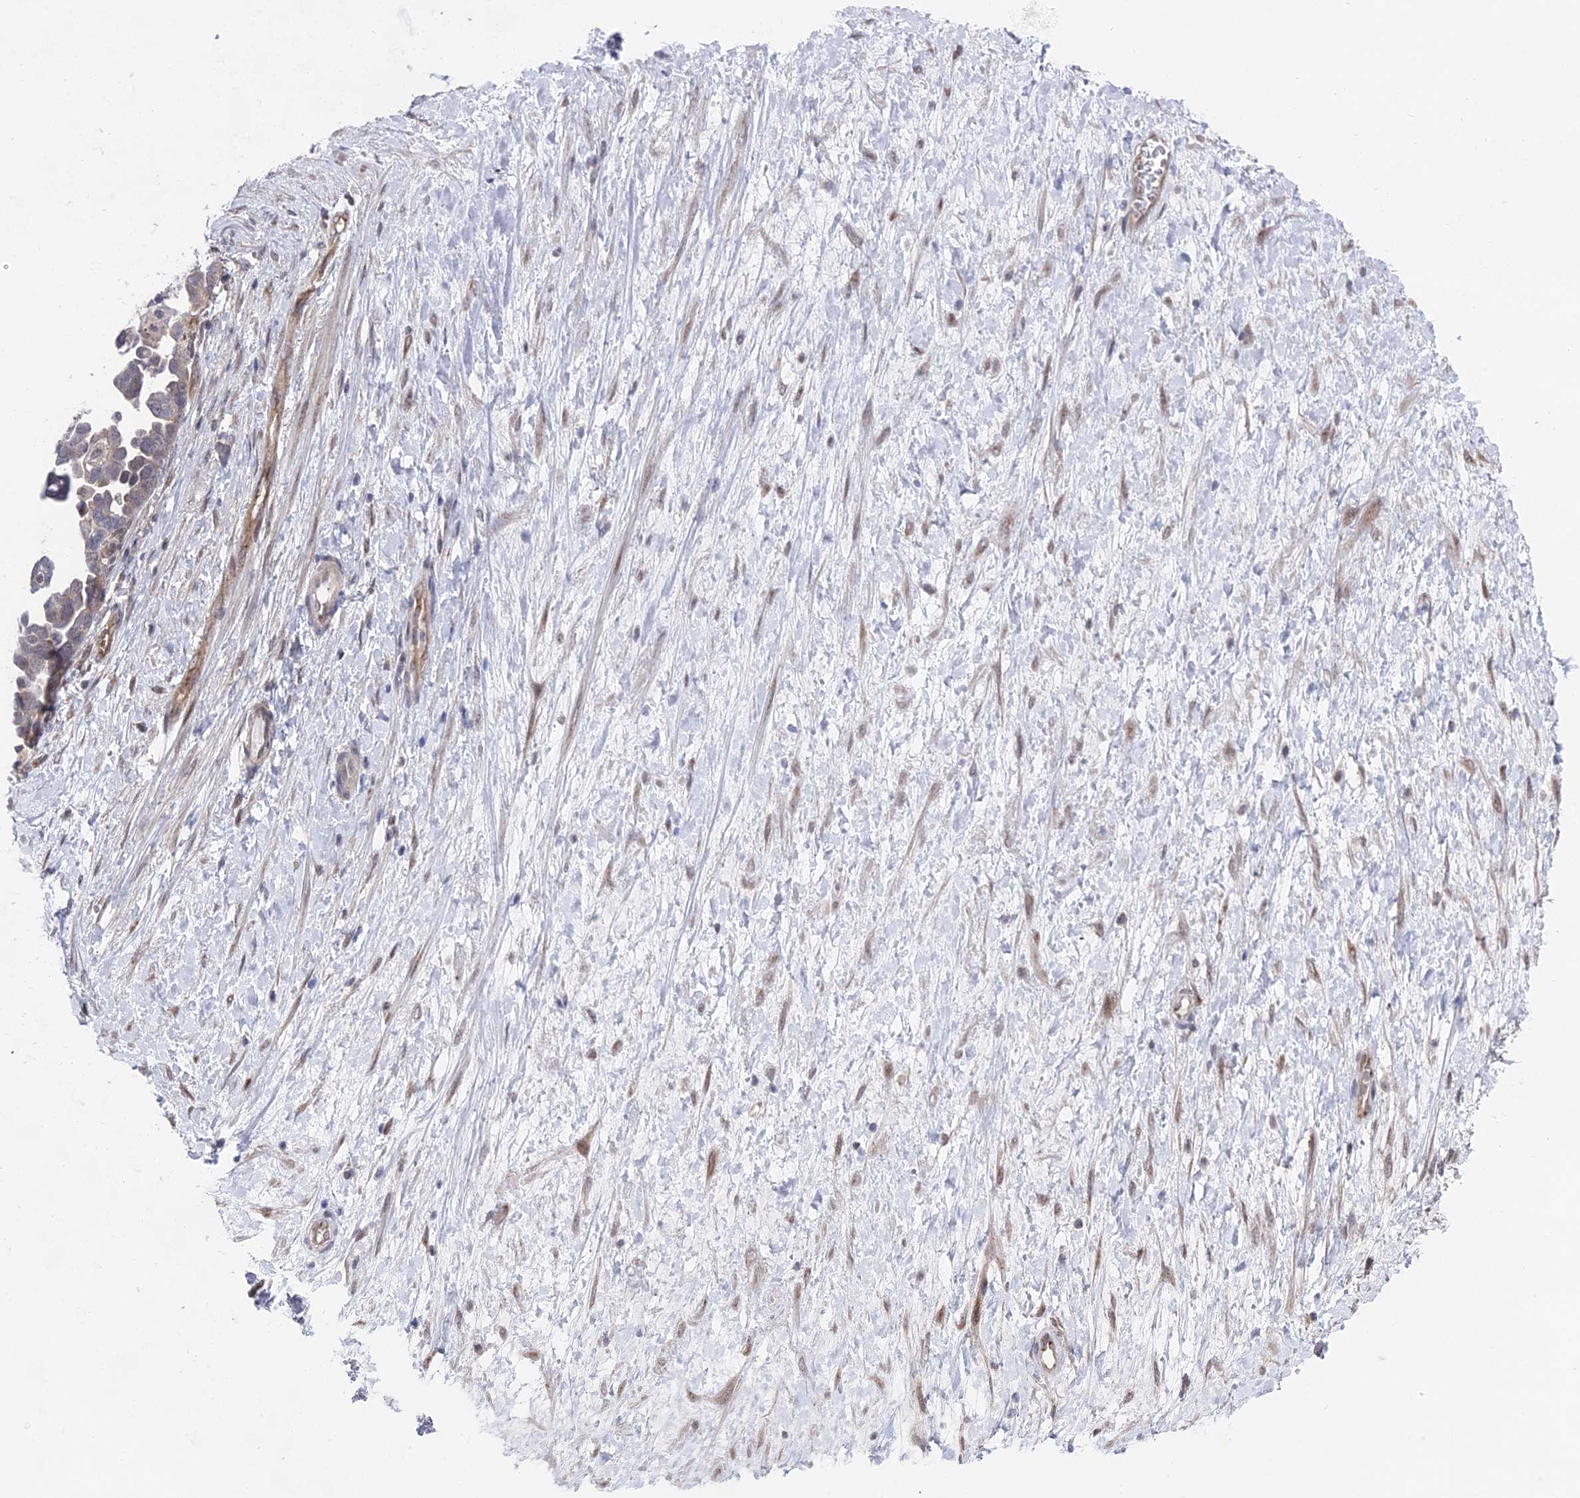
{"staining": {"intensity": "weak", "quantity": "25%-75%", "location": "cytoplasmic/membranous"}, "tissue": "ovarian cancer", "cell_type": "Tumor cells", "image_type": "cancer", "snomed": [{"axis": "morphology", "description": "Cystadenocarcinoma, serous, NOS"}, {"axis": "topography", "description": "Ovary"}], "caption": "Immunohistochemistry (IHC) histopathology image of ovarian cancer stained for a protein (brown), which demonstrates low levels of weak cytoplasmic/membranous expression in approximately 25%-75% of tumor cells.", "gene": "FHIP2A", "patient": {"sex": "female", "age": 54}}